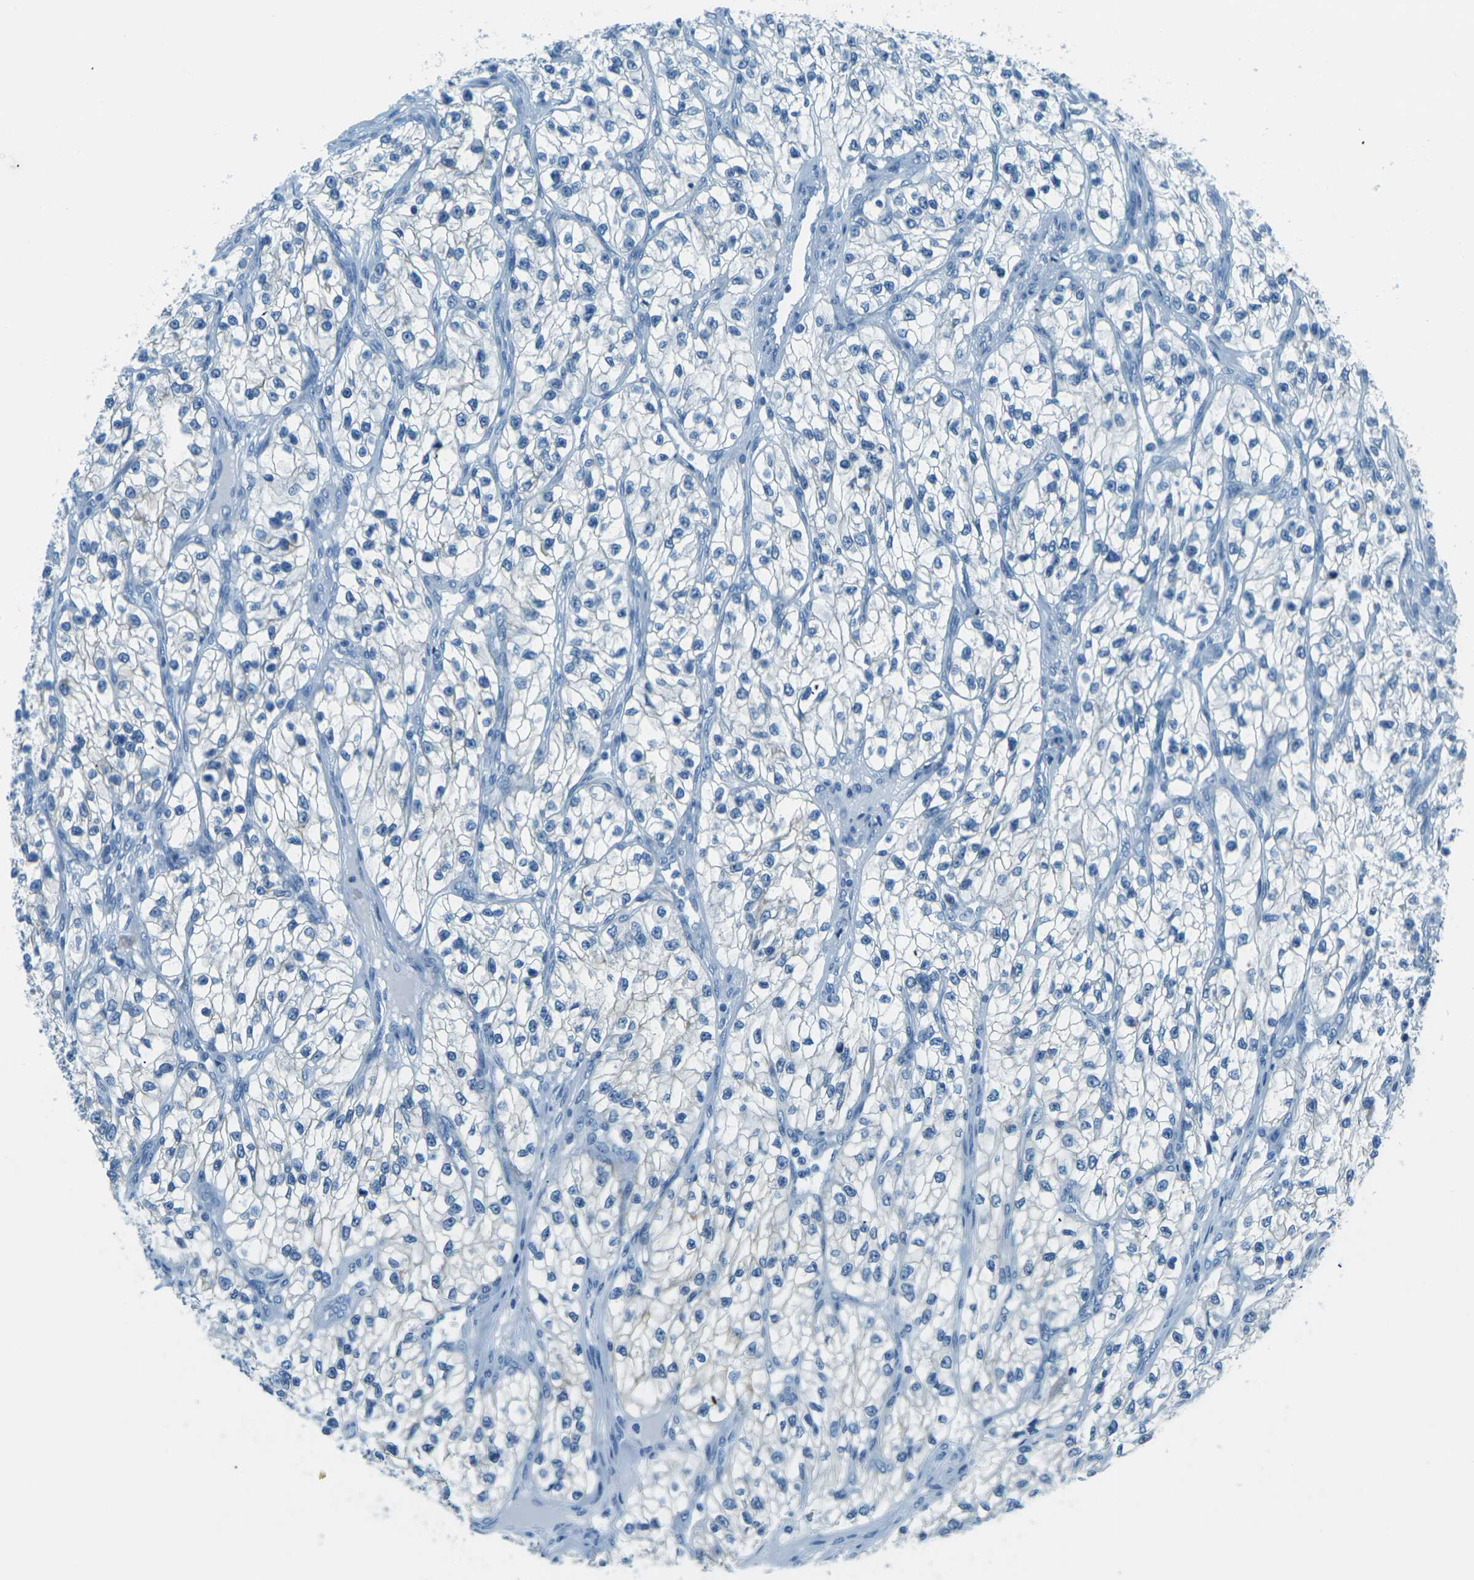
{"staining": {"intensity": "negative", "quantity": "none", "location": "none"}, "tissue": "renal cancer", "cell_type": "Tumor cells", "image_type": "cancer", "snomed": [{"axis": "morphology", "description": "Adenocarcinoma, NOS"}, {"axis": "topography", "description": "Kidney"}], "caption": "Immunohistochemistry (IHC) photomicrograph of neoplastic tissue: renal adenocarcinoma stained with DAB (3,3'-diaminobenzidine) reveals no significant protein staining in tumor cells.", "gene": "OCLN", "patient": {"sex": "female", "age": 57}}